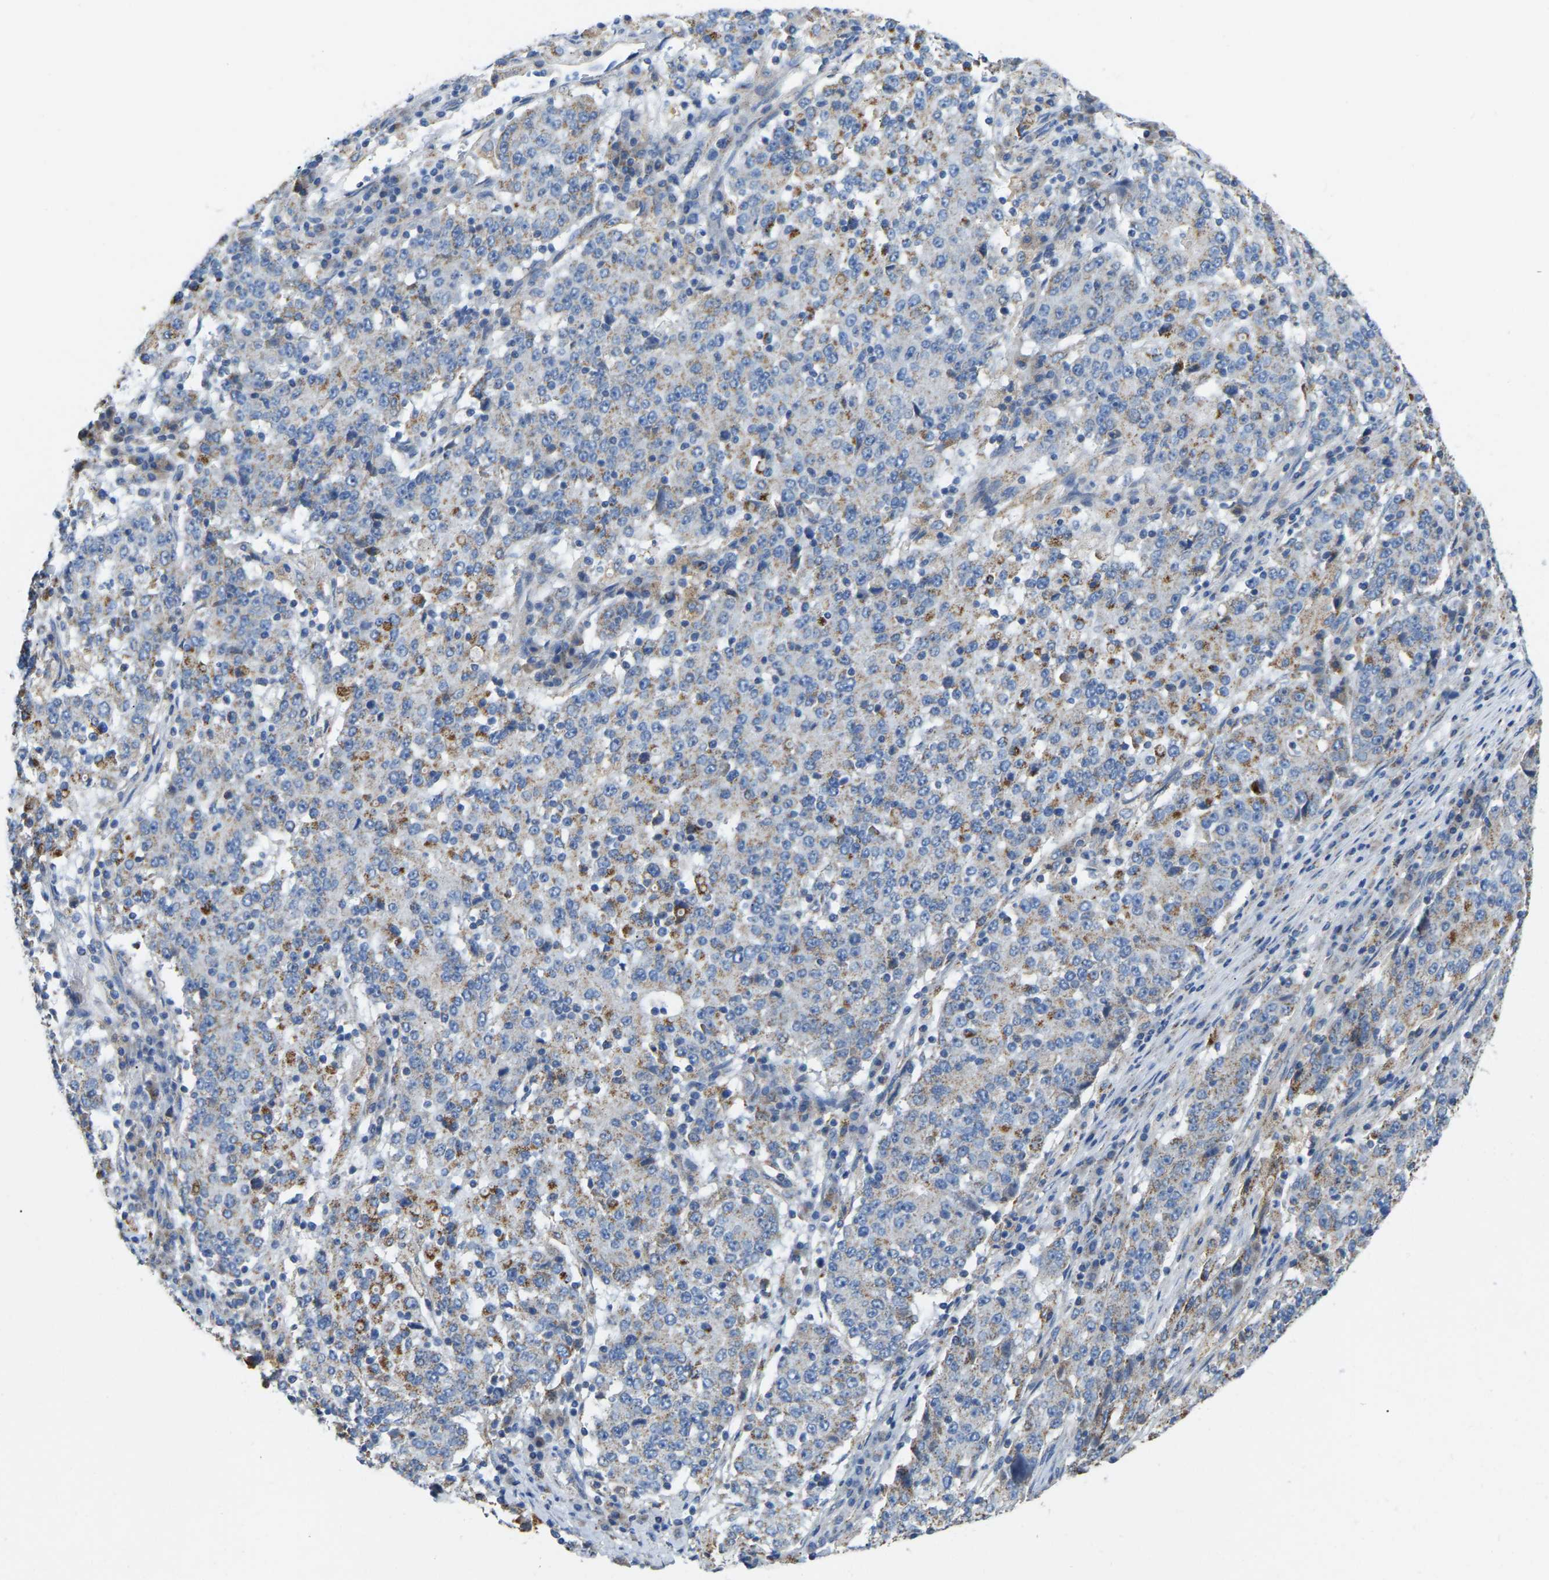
{"staining": {"intensity": "weak", "quantity": "<25%", "location": "cytoplasmic/membranous"}, "tissue": "stomach cancer", "cell_type": "Tumor cells", "image_type": "cancer", "snomed": [{"axis": "morphology", "description": "Adenocarcinoma, NOS"}, {"axis": "topography", "description": "Stomach"}], "caption": "High magnification brightfield microscopy of stomach cancer (adenocarcinoma) stained with DAB (brown) and counterstained with hematoxylin (blue): tumor cells show no significant staining.", "gene": "HIBADH", "patient": {"sex": "male", "age": 59}}